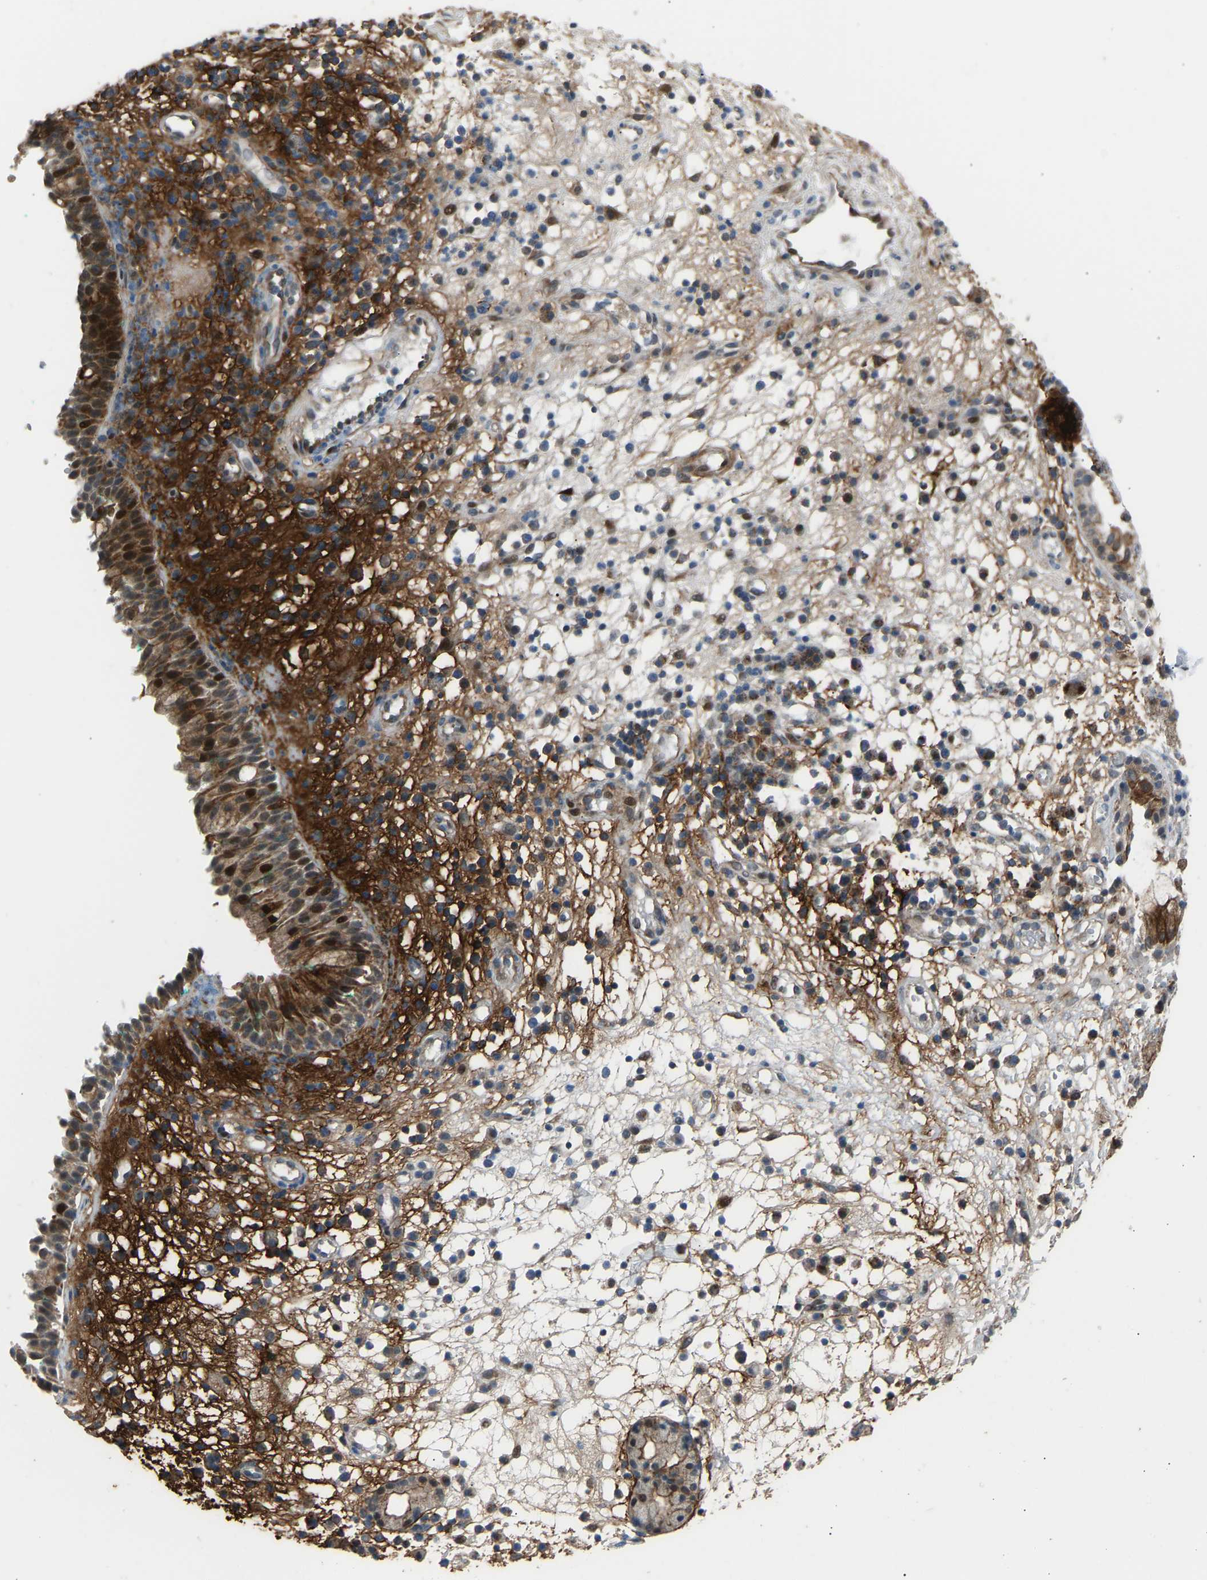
{"staining": {"intensity": "strong", "quantity": ">75%", "location": "cytoplasmic/membranous,nuclear"}, "tissue": "nasopharynx", "cell_type": "Respiratory epithelial cells", "image_type": "normal", "snomed": [{"axis": "morphology", "description": "Normal tissue, NOS"}, {"axis": "morphology", "description": "Basal cell carcinoma"}, {"axis": "topography", "description": "Cartilage tissue"}, {"axis": "topography", "description": "Nasopharynx"}, {"axis": "topography", "description": "Oral tissue"}], "caption": "High-power microscopy captured an immunohistochemistry (IHC) micrograph of unremarkable nasopharynx, revealing strong cytoplasmic/membranous,nuclear expression in approximately >75% of respiratory epithelial cells.", "gene": "VPS41", "patient": {"sex": "female", "age": 77}}